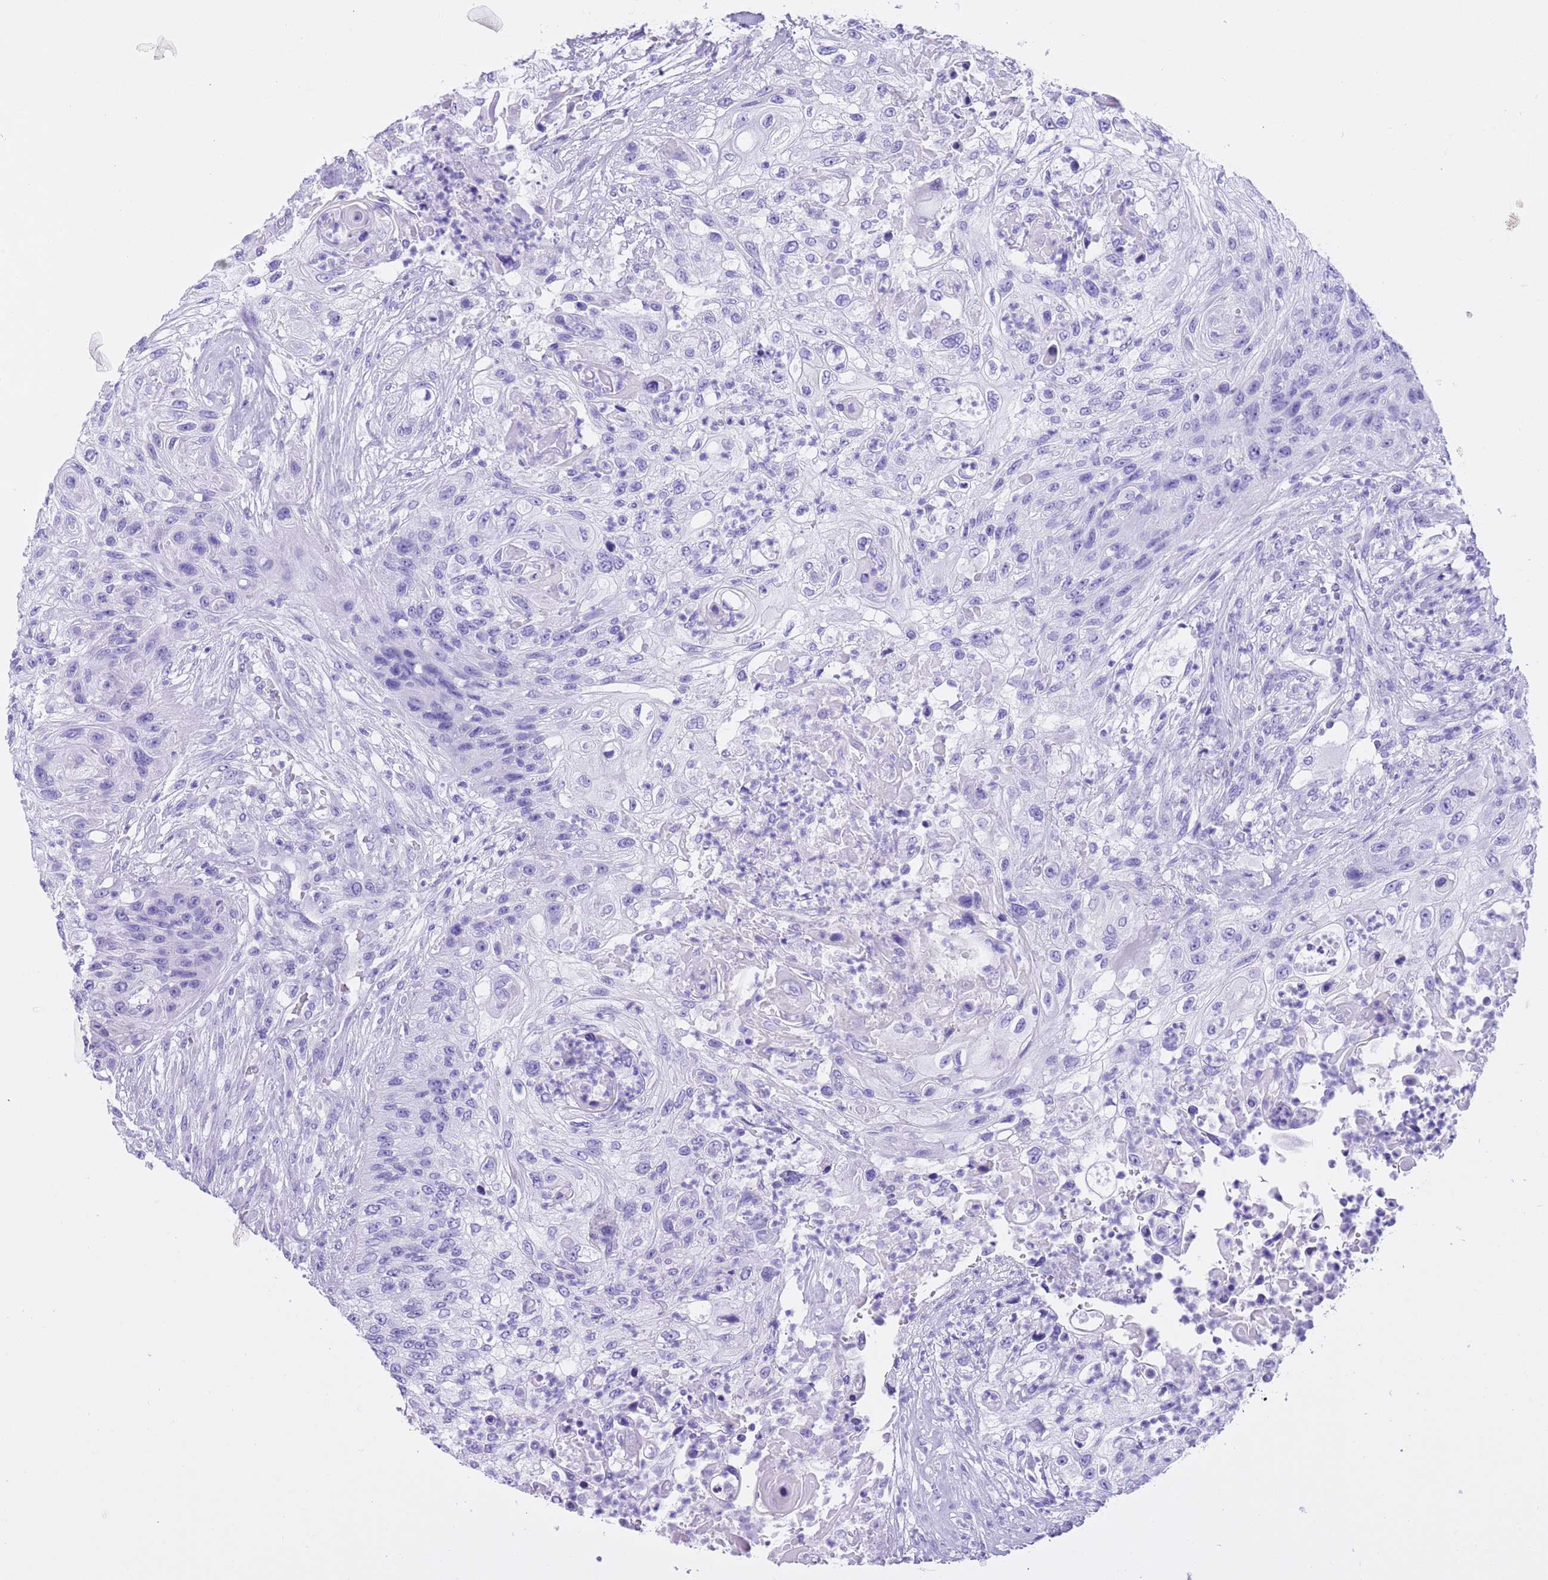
{"staining": {"intensity": "negative", "quantity": "none", "location": "none"}, "tissue": "urothelial cancer", "cell_type": "Tumor cells", "image_type": "cancer", "snomed": [{"axis": "morphology", "description": "Urothelial carcinoma, High grade"}, {"axis": "topography", "description": "Urinary bladder"}], "caption": "The micrograph reveals no significant staining in tumor cells of urothelial carcinoma (high-grade).", "gene": "TMEM185B", "patient": {"sex": "female", "age": 60}}